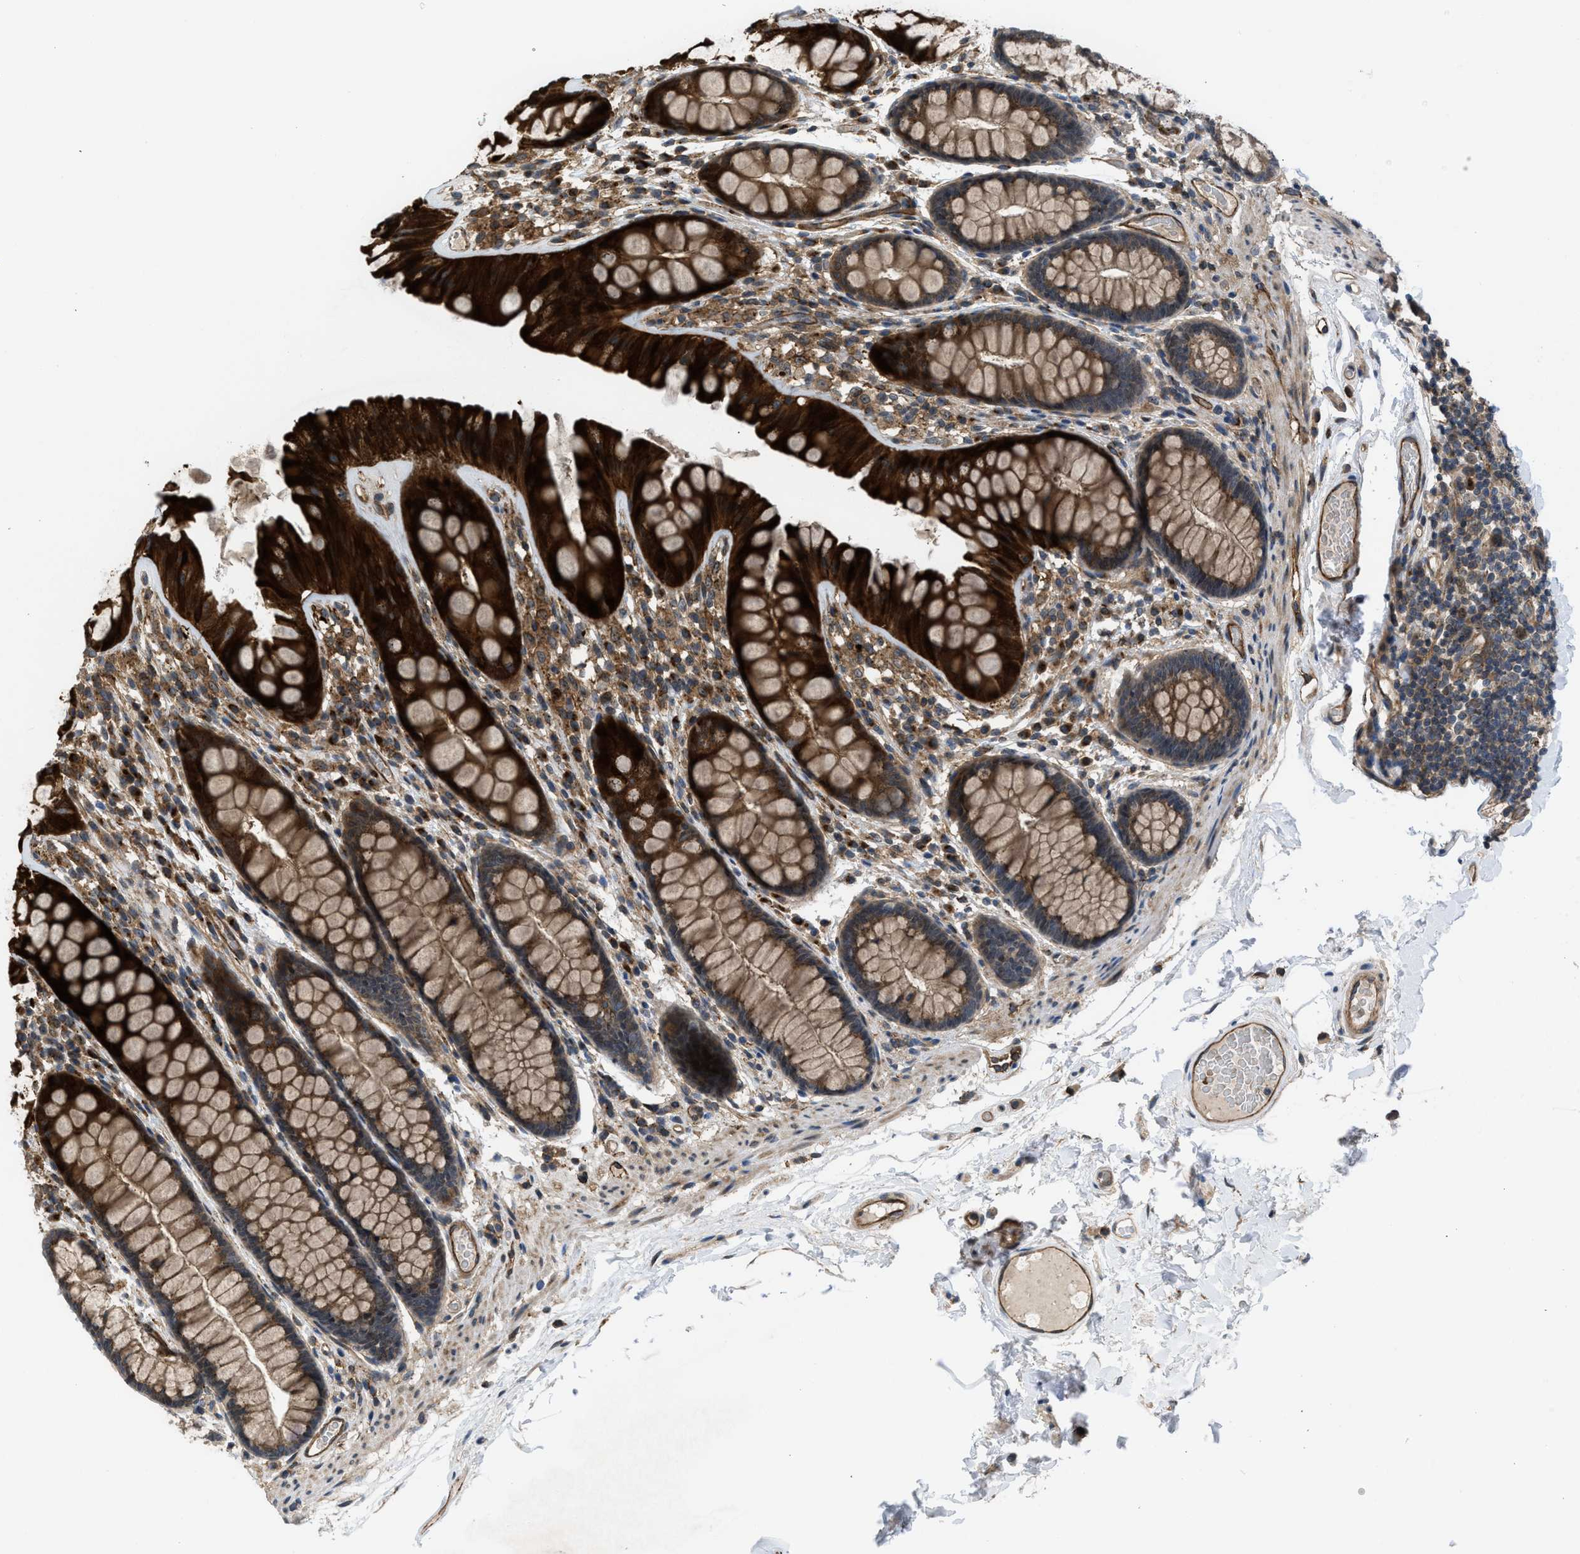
{"staining": {"intensity": "moderate", "quantity": ">75%", "location": "cytoplasmic/membranous"}, "tissue": "colon", "cell_type": "Endothelial cells", "image_type": "normal", "snomed": [{"axis": "morphology", "description": "Normal tissue, NOS"}, {"axis": "topography", "description": "Colon"}], "caption": "This is an image of IHC staining of benign colon, which shows moderate expression in the cytoplasmic/membranous of endothelial cells.", "gene": "GPATCH2L", "patient": {"sex": "female", "age": 56}}